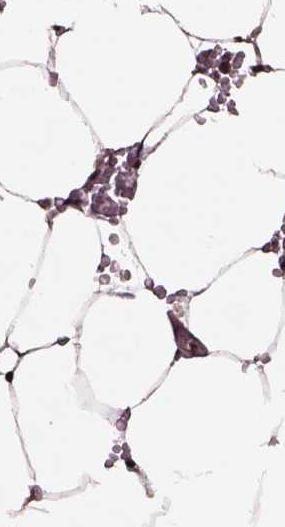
{"staining": {"intensity": "moderate", "quantity": ">75%", "location": "cytoplasmic/membranous"}, "tissue": "bone marrow", "cell_type": "Hematopoietic cells", "image_type": "normal", "snomed": [{"axis": "morphology", "description": "Normal tissue, NOS"}, {"axis": "topography", "description": "Bone marrow"}], "caption": "Immunohistochemistry (IHC) staining of benign bone marrow, which exhibits medium levels of moderate cytoplasmic/membranous positivity in about >75% of hematopoietic cells indicating moderate cytoplasmic/membranous protein expression. The staining was performed using DAB (brown) for protein detection and nuclei were counterstained in hematoxylin (blue).", "gene": "RASSF5", "patient": {"sex": "female", "age": 52}}